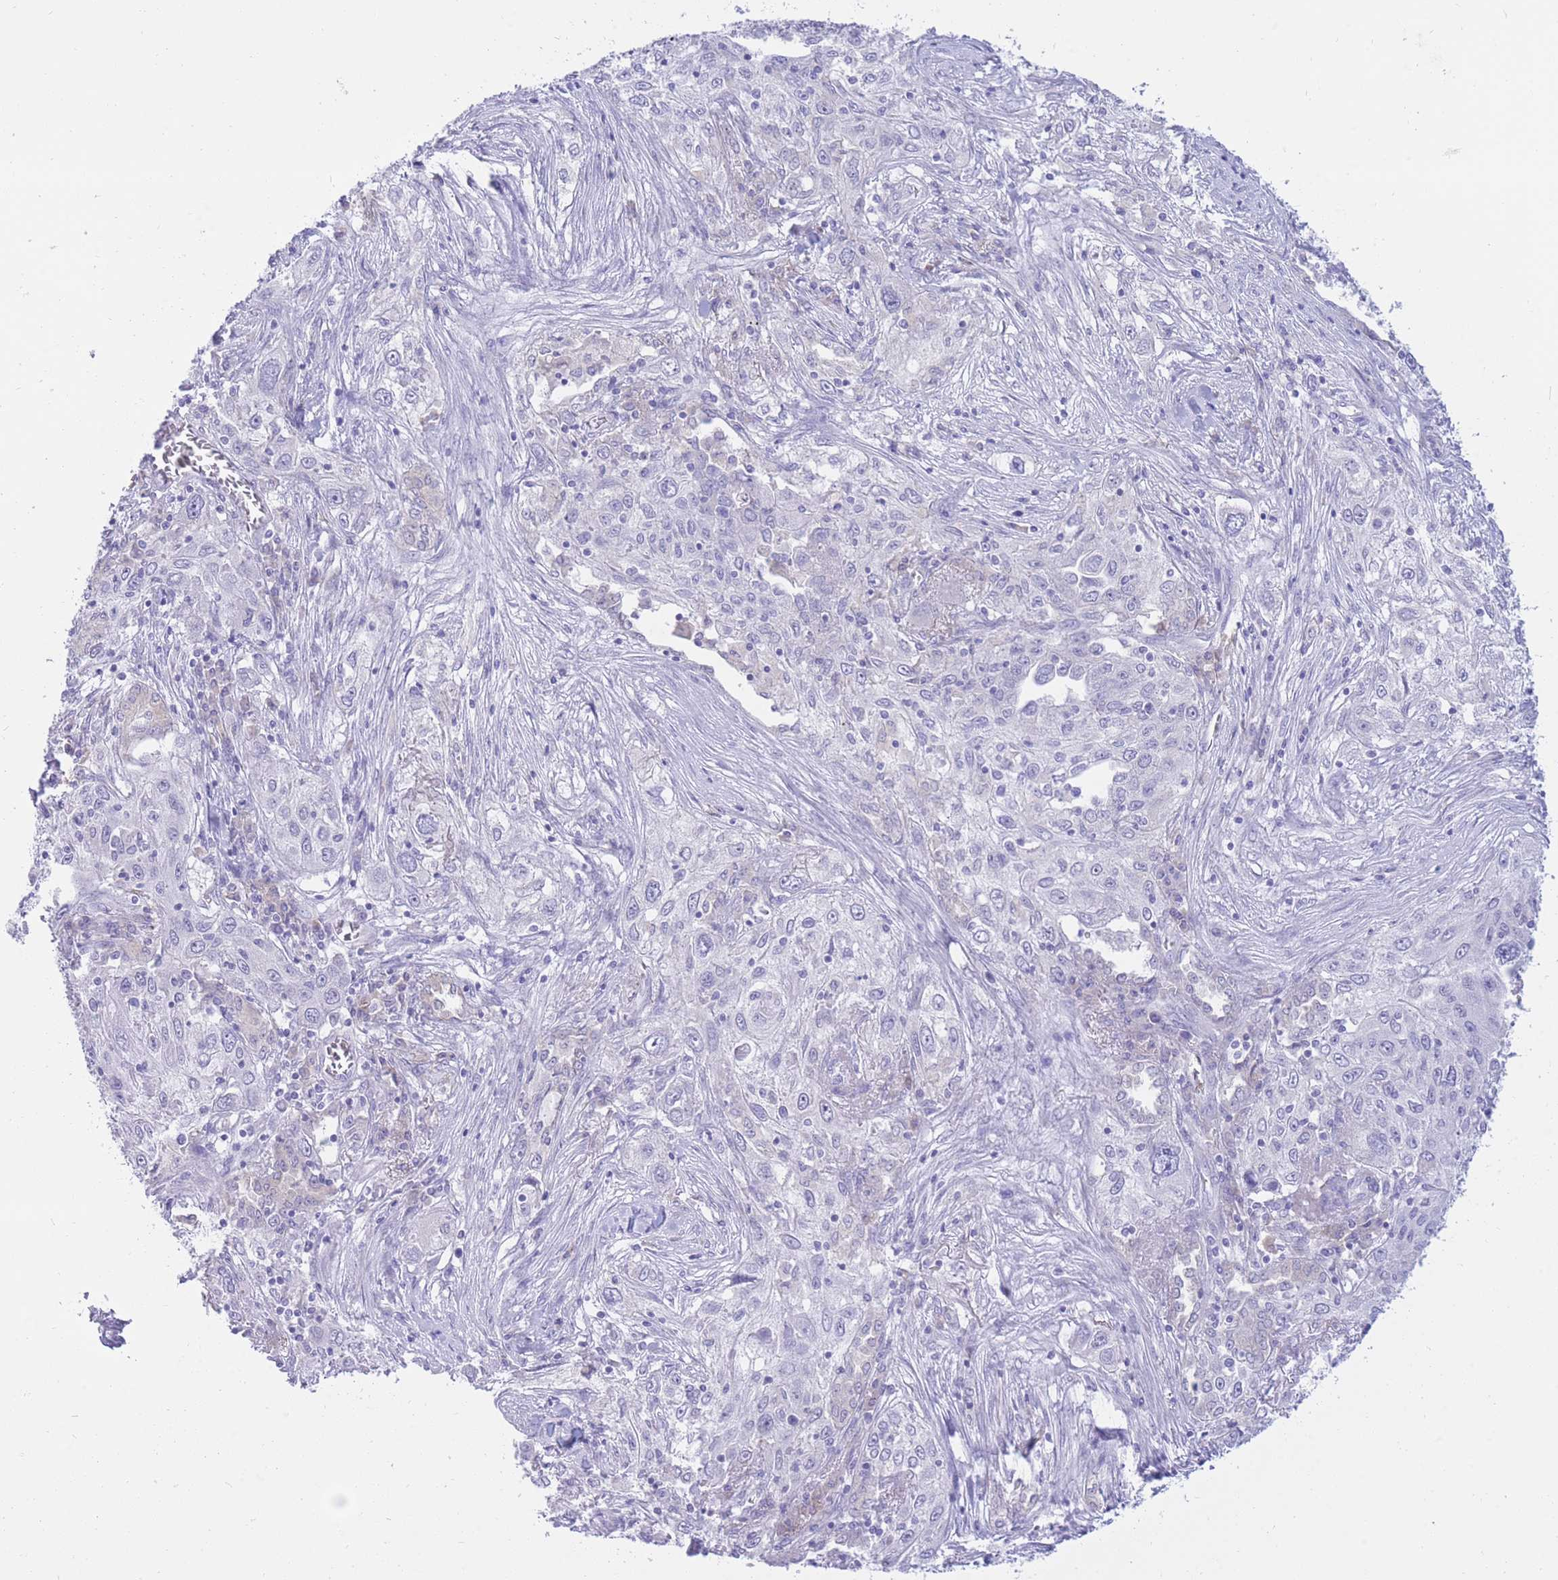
{"staining": {"intensity": "negative", "quantity": "none", "location": "none"}, "tissue": "lung cancer", "cell_type": "Tumor cells", "image_type": "cancer", "snomed": [{"axis": "morphology", "description": "Squamous cell carcinoma, NOS"}, {"axis": "topography", "description": "Lung"}], "caption": "High magnification brightfield microscopy of lung cancer stained with DAB (3,3'-diaminobenzidine) (brown) and counterstained with hematoxylin (blue): tumor cells show no significant expression.", "gene": "SSUH2", "patient": {"sex": "female", "age": 69}}